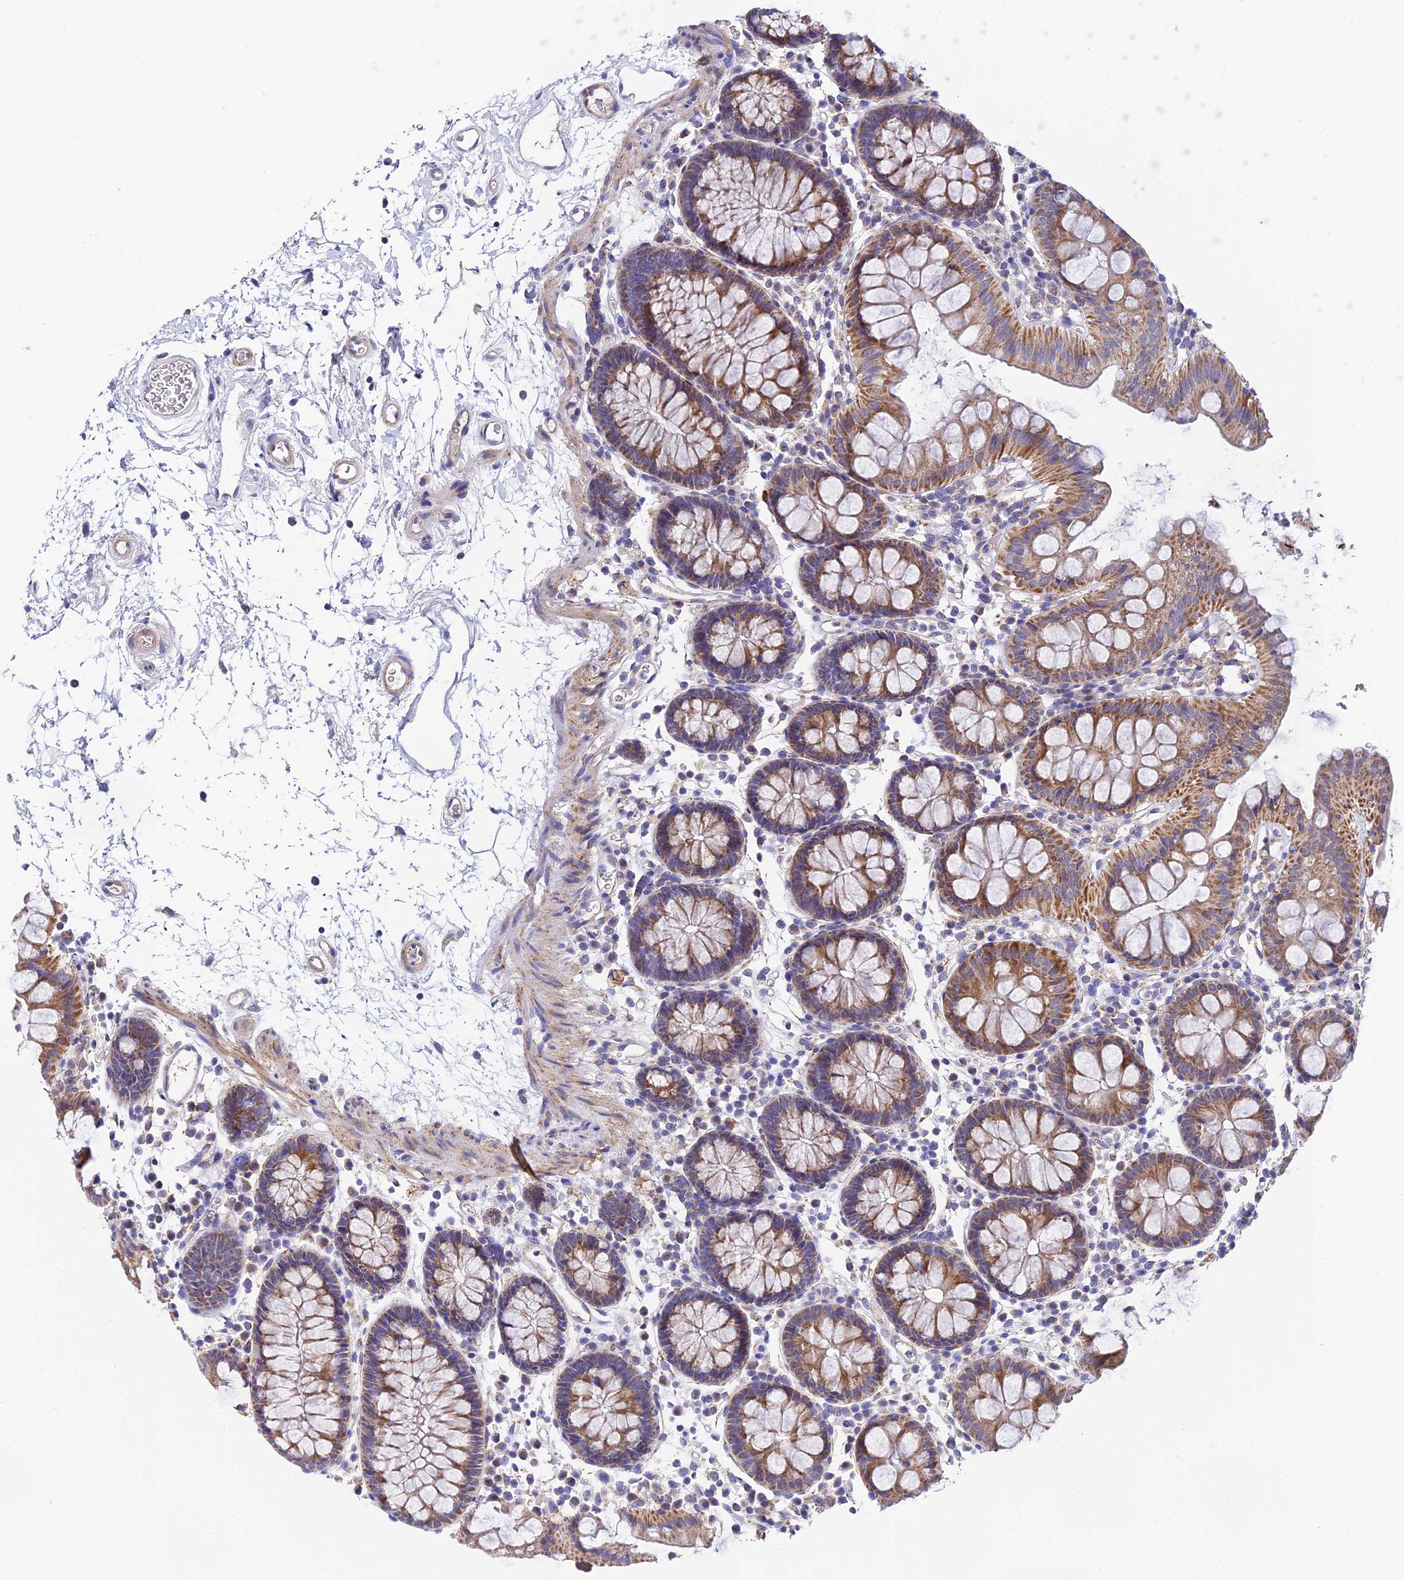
{"staining": {"intensity": "weak", "quantity": ">75%", "location": "cytoplasmic/membranous"}, "tissue": "colon", "cell_type": "Endothelial cells", "image_type": "normal", "snomed": [{"axis": "morphology", "description": "Normal tissue, NOS"}, {"axis": "topography", "description": "Colon"}], "caption": "Immunohistochemical staining of unremarkable human colon exhibits >75% levels of weak cytoplasmic/membranous protein staining in about >75% of endothelial cells.", "gene": "ACOT1", "patient": {"sex": "male", "age": 75}}